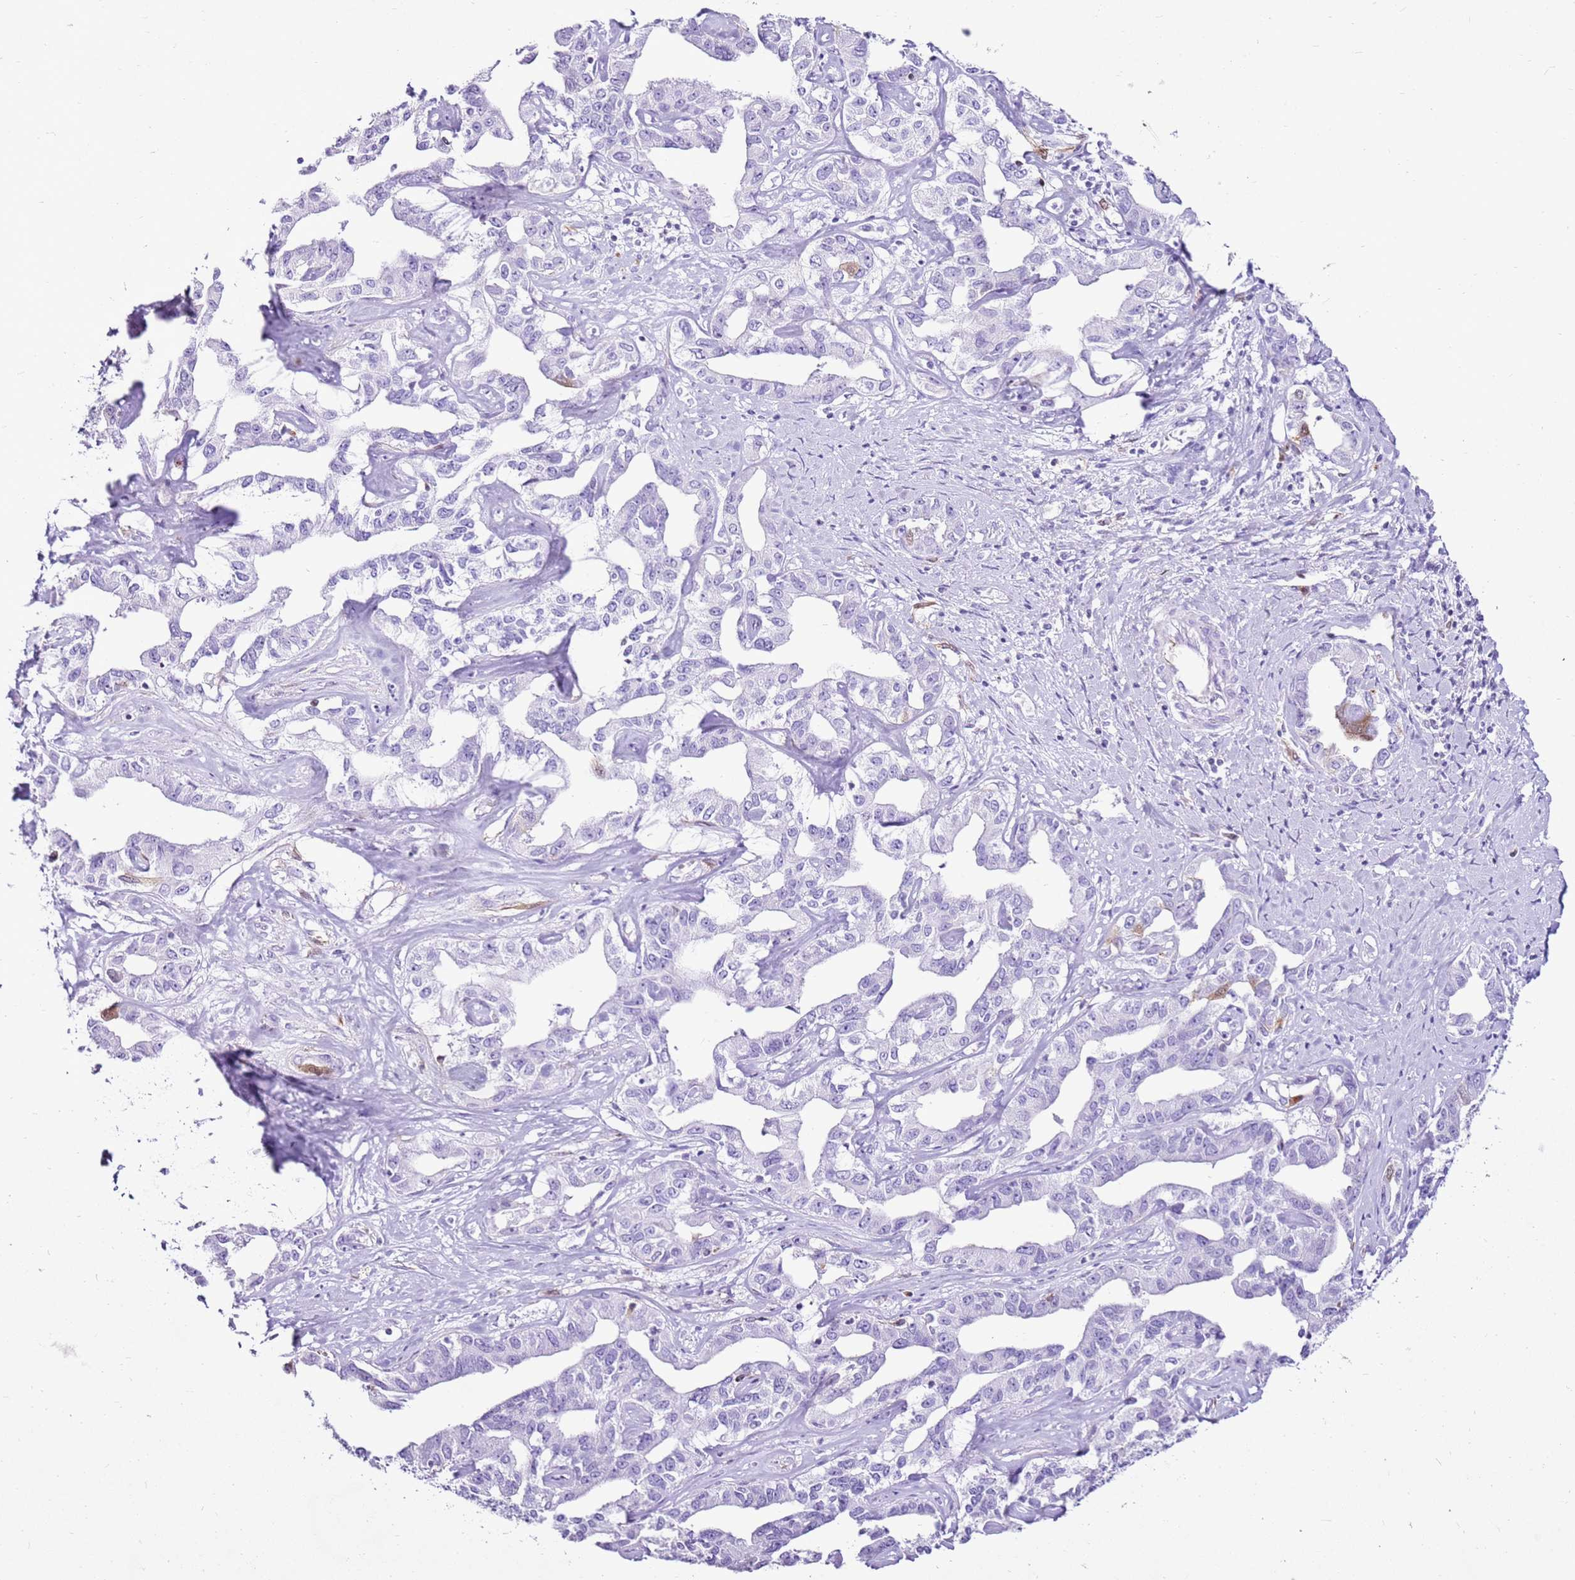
{"staining": {"intensity": "negative", "quantity": "none", "location": "none"}, "tissue": "liver cancer", "cell_type": "Tumor cells", "image_type": "cancer", "snomed": [{"axis": "morphology", "description": "Cholangiocarcinoma"}, {"axis": "topography", "description": "Liver"}], "caption": "The image shows no significant staining in tumor cells of liver cholangiocarcinoma.", "gene": "SPC25", "patient": {"sex": "male", "age": 59}}